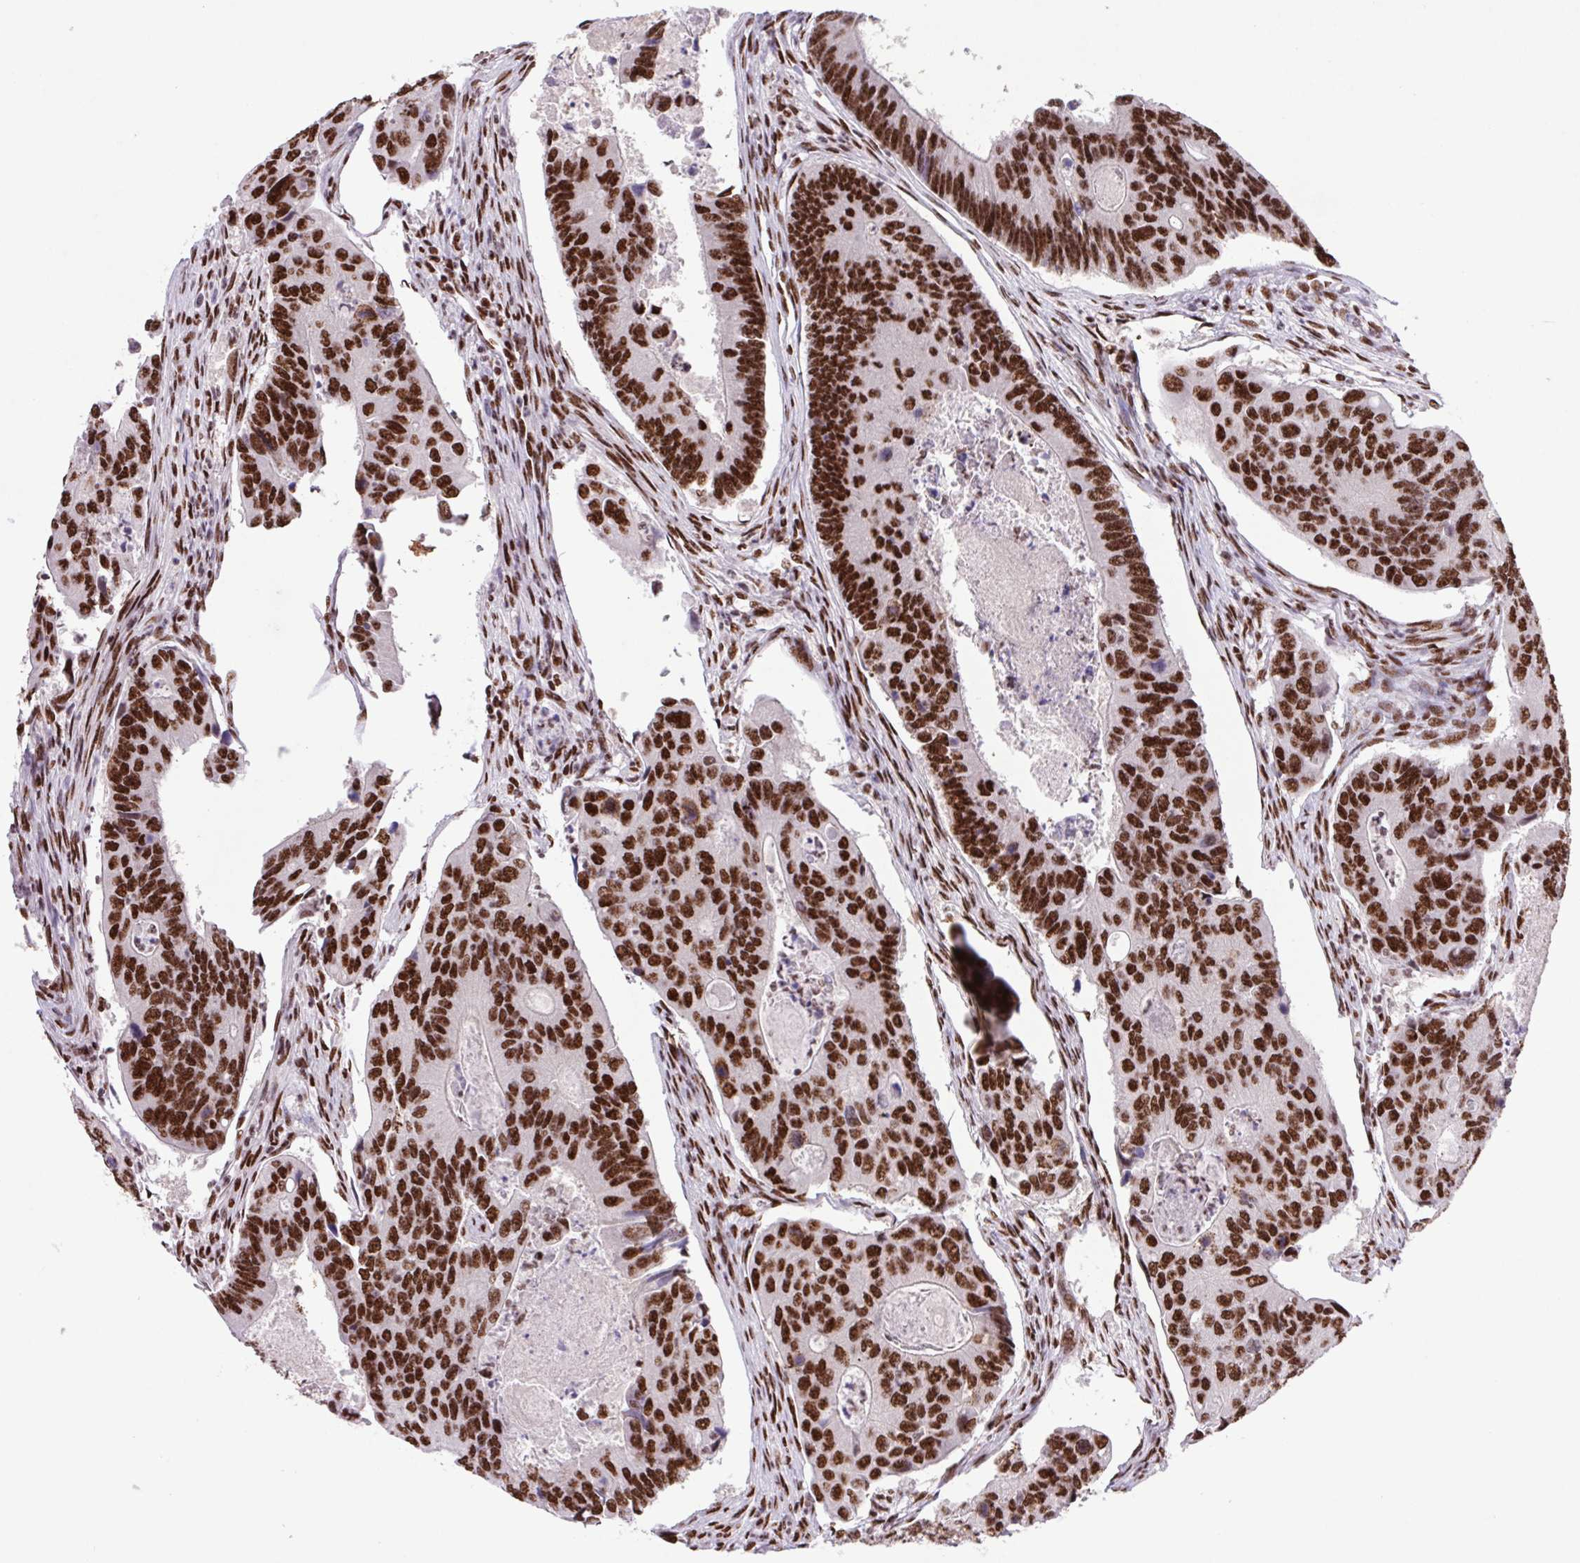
{"staining": {"intensity": "strong", "quantity": ">75%", "location": "nuclear"}, "tissue": "colorectal cancer", "cell_type": "Tumor cells", "image_type": "cancer", "snomed": [{"axis": "morphology", "description": "Adenocarcinoma, NOS"}, {"axis": "topography", "description": "Colon"}], "caption": "The micrograph demonstrates a brown stain indicating the presence of a protein in the nuclear of tumor cells in colorectal cancer.", "gene": "LDLRAD4", "patient": {"sex": "female", "age": 67}}